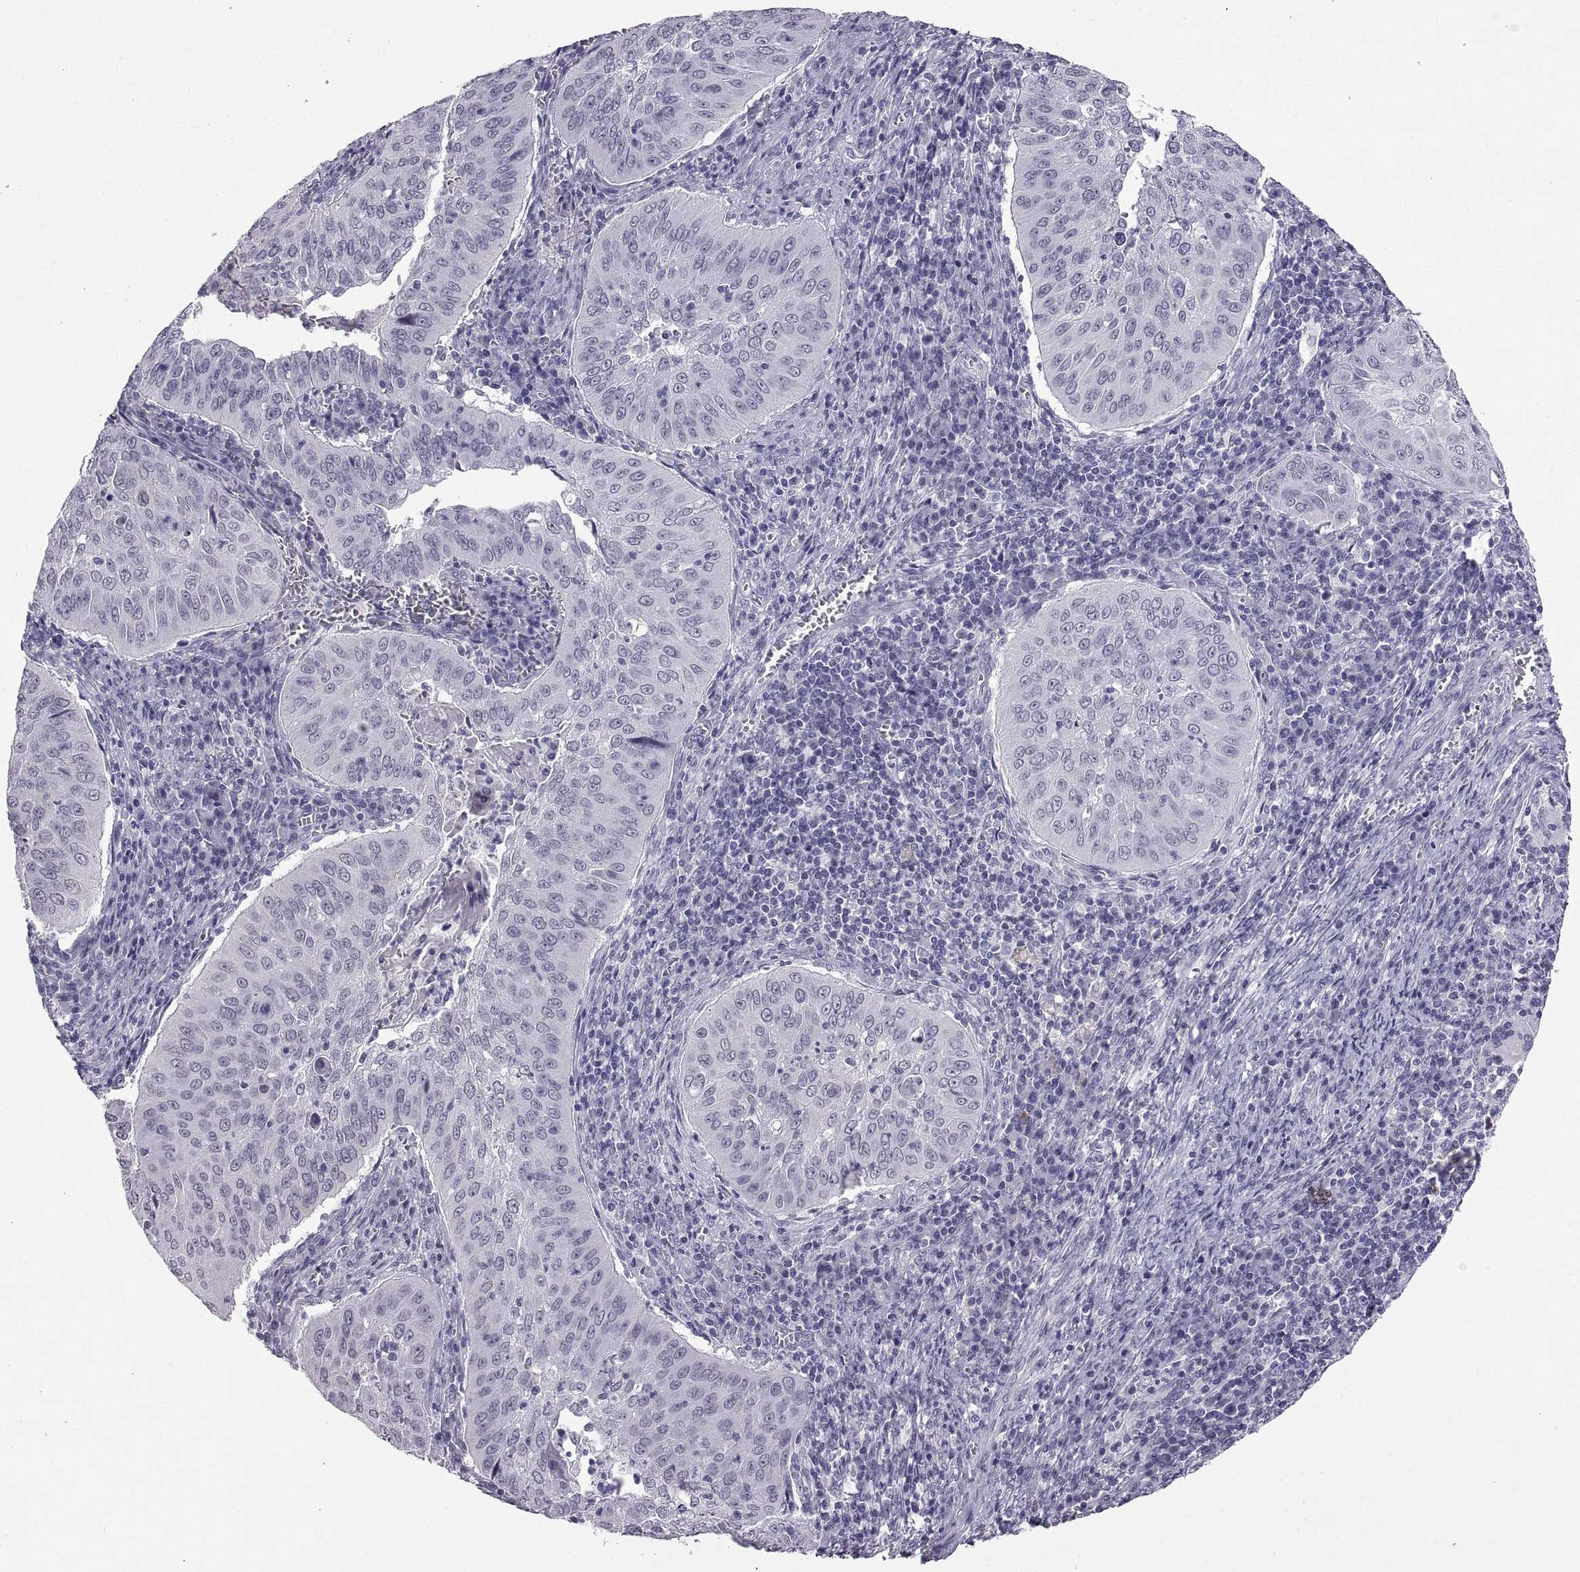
{"staining": {"intensity": "negative", "quantity": "none", "location": "none"}, "tissue": "cervical cancer", "cell_type": "Tumor cells", "image_type": "cancer", "snomed": [{"axis": "morphology", "description": "Squamous cell carcinoma, NOS"}, {"axis": "topography", "description": "Cervix"}], "caption": "This is a photomicrograph of IHC staining of cervical cancer (squamous cell carcinoma), which shows no expression in tumor cells.", "gene": "KRT77", "patient": {"sex": "female", "age": 39}}